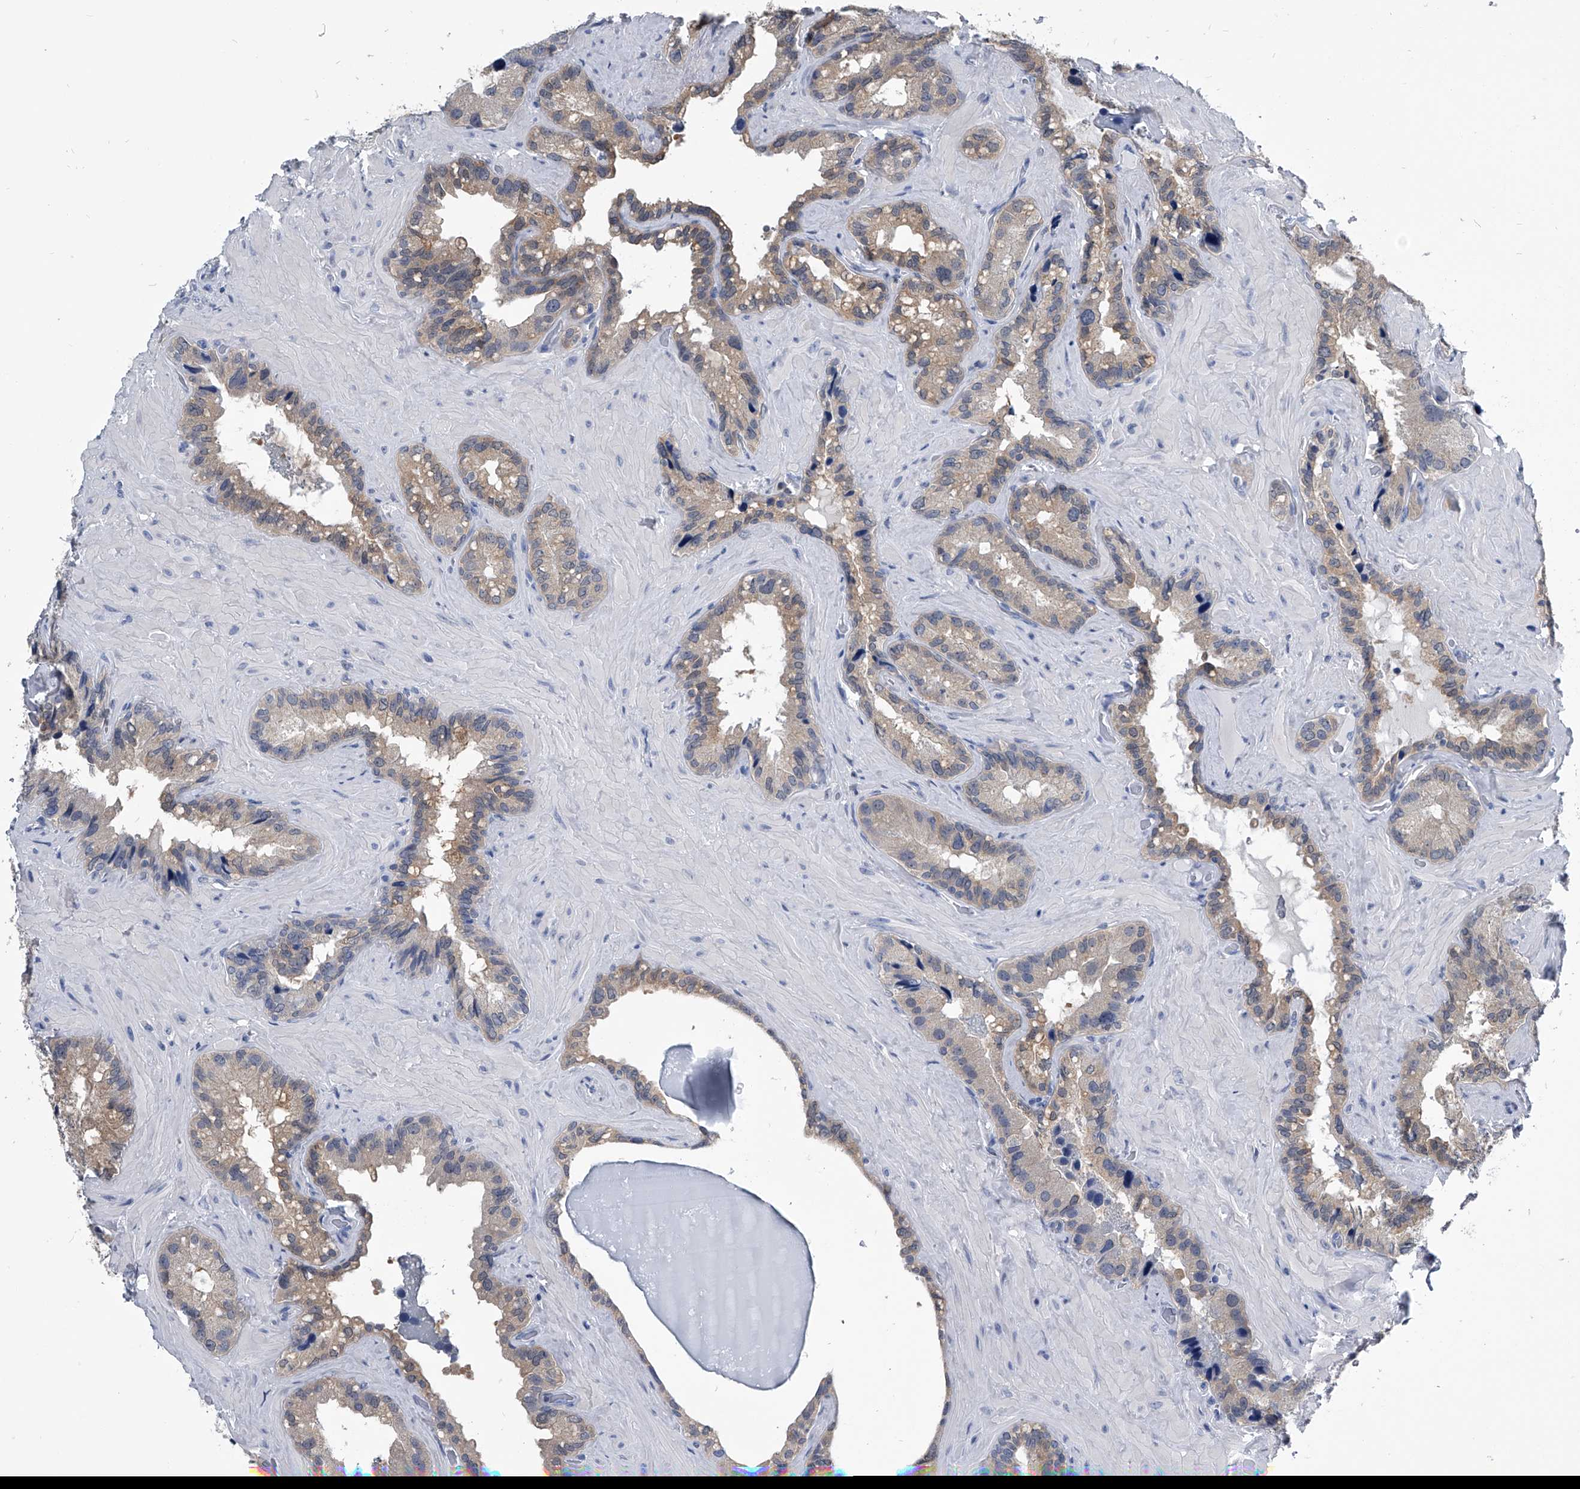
{"staining": {"intensity": "weak", "quantity": "25%-75%", "location": "cytoplasmic/membranous"}, "tissue": "seminal vesicle", "cell_type": "Glandular cells", "image_type": "normal", "snomed": [{"axis": "morphology", "description": "Normal tissue, NOS"}, {"axis": "topography", "description": "Prostate"}, {"axis": "topography", "description": "Seminal veicle"}], "caption": "Weak cytoplasmic/membranous expression for a protein is identified in approximately 25%-75% of glandular cells of normal seminal vesicle using immunohistochemistry (IHC).", "gene": "PDXK", "patient": {"sex": "male", "age": 68}}